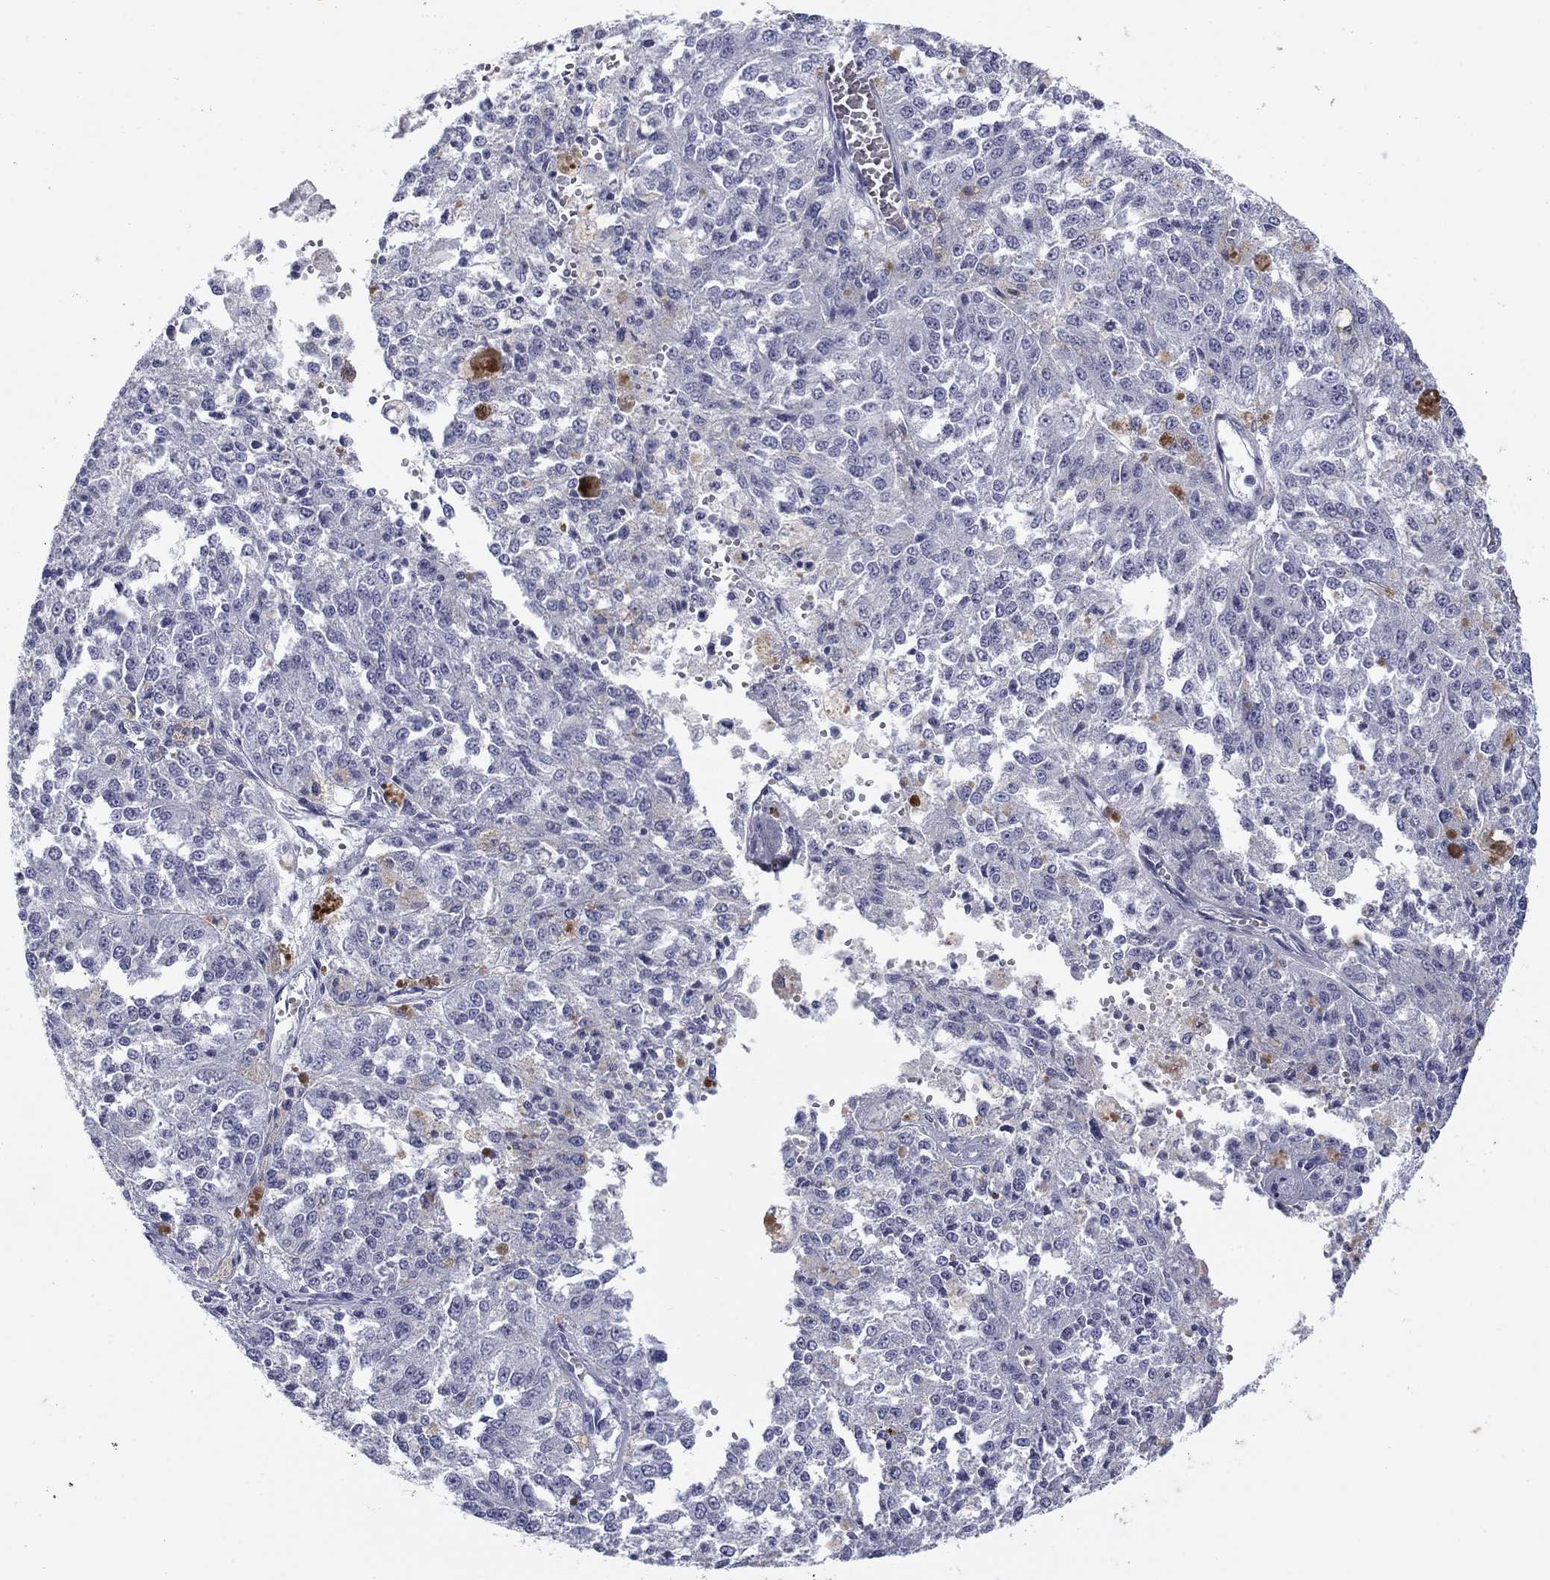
{"staining": {"intensity": "negative", "quantity": "none", "location": "none"}, "tissue": "melanoma", "cell_type": "Tumor cells", "image_type": "cancer", "snomed": [{"axis": "morphology", "description": "Malignant melanoma, Metastatic site"}, {"axis": "topography", "description": "Lymph node"}], "caption": "A photomicrograph of malignant melanoma (metastatic site) stained for a protein reveals no brown staining in tumor cells. (DAB (3,3'-diaminobenzidine) immunohistochemistry (IHC) with hematoxylin counter stain).", "gene": "KRT75", "patient": {"sex": "female", "age": 64}}